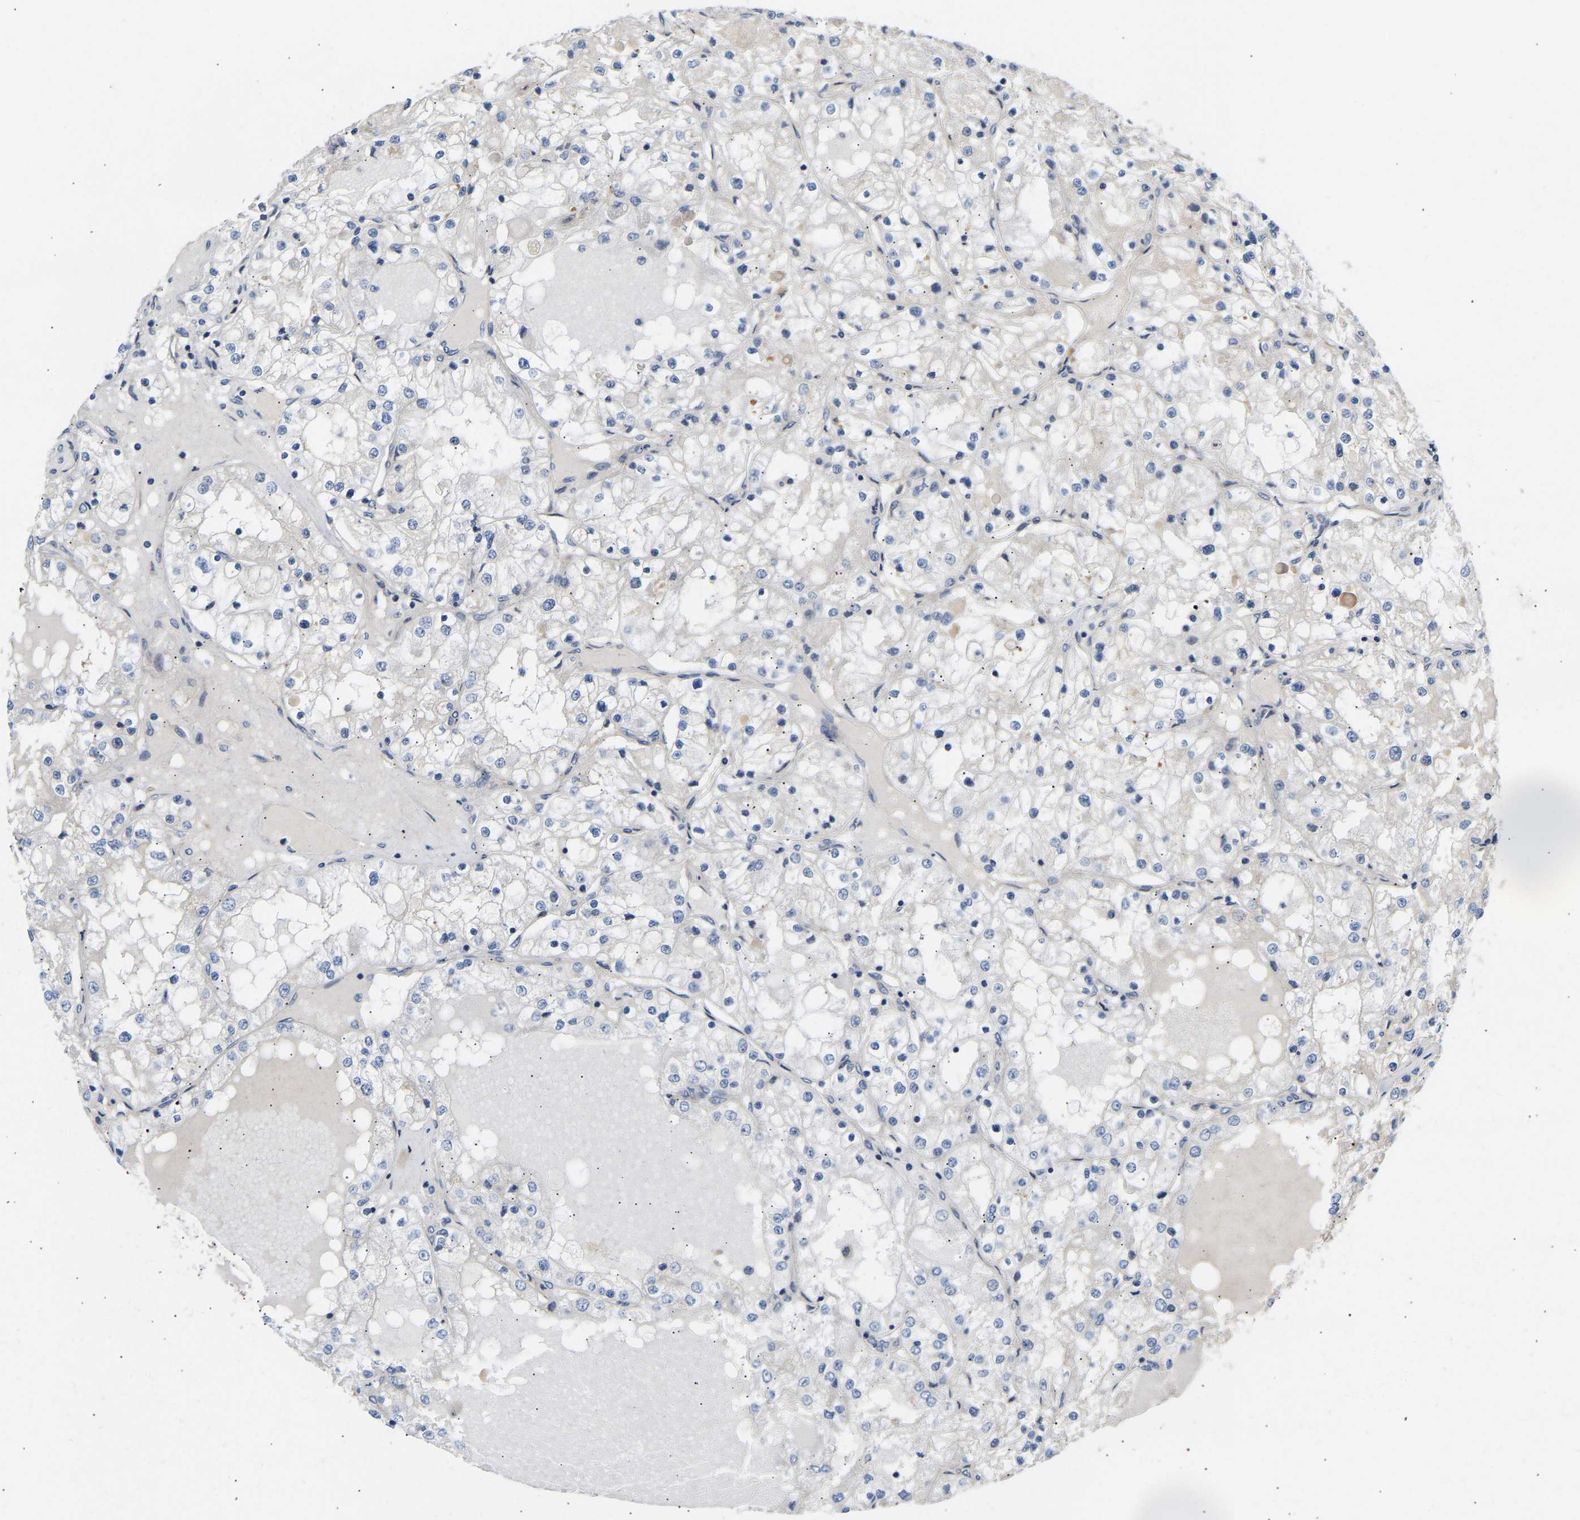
{"staining": {"intensity": "negative", "quantity": "none", "location": "none"}, "tissue": "renal cancer", "cell_type": "Tumor cells", "image_type": "cancer", "snomed": [{"axis": "morphology", "description": "Adenocarcinoma, NOS"}, {"axis": "topography", "description": "Kidney"}], "caption": "Tumor cells are negative for brown protein staining in renal cancer (adenocarcinoma).", "gene": "KASH5", "patient": {"sex": "male", "age": 68}}